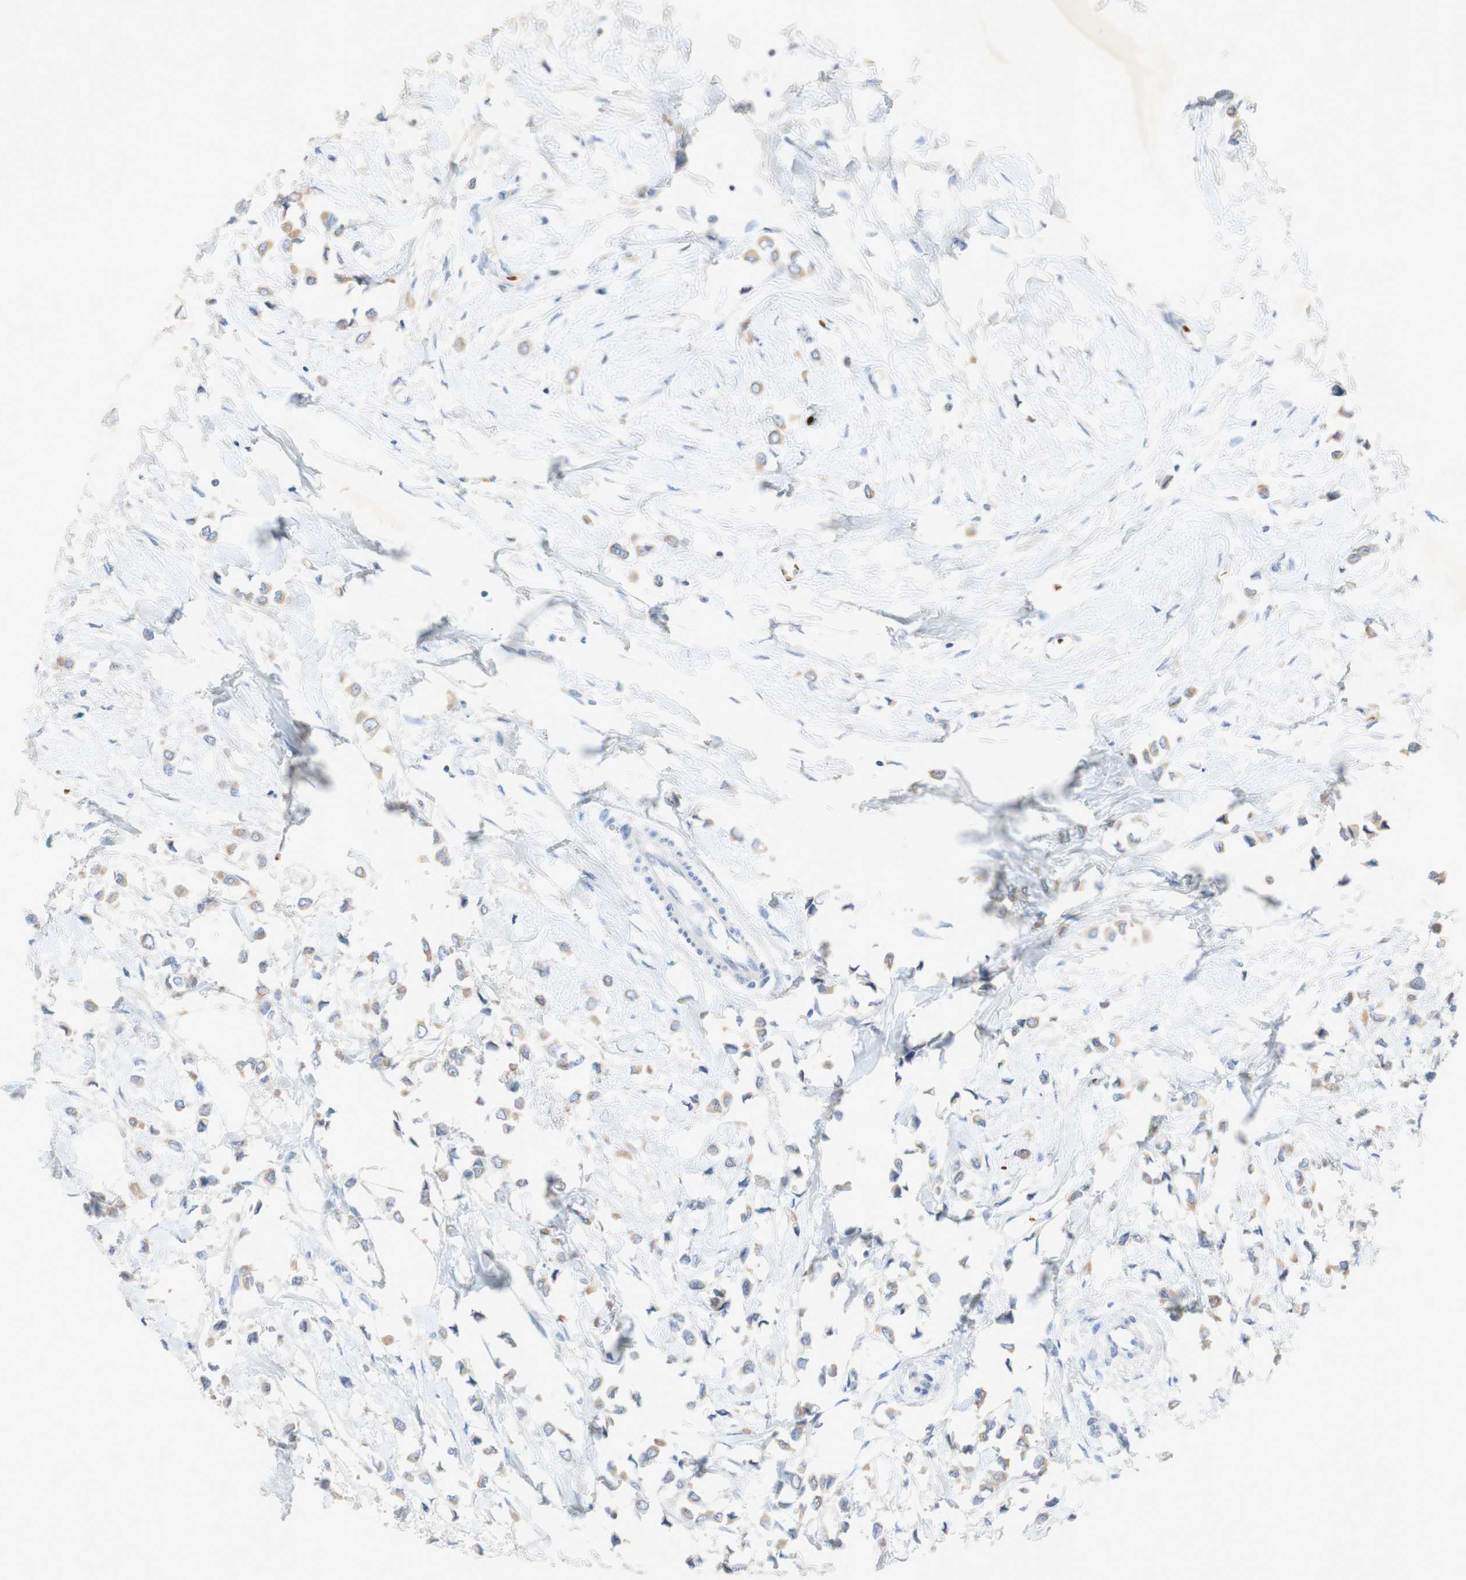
{"staining": {"intensity": "weak", "quantity": "25%-75%", "location": "cytoplasmic/membranous"}, "tissue": "breast cancer", "cell_type": "Tumor cells", "image_type": "cancer", "snomed": [{"axis": "morphology", "description": "Lobular carcinoma"}, {"axis": "topography", "description": "Breast"}], "caption": "Breast cancer tissue displays weak cytoplasmic/membranous expression in about 25%-75% of tumor cells, visualized by immunohistochemistry.", "gene": "EPO", "patient": {"sex": "female", "age": 51}}